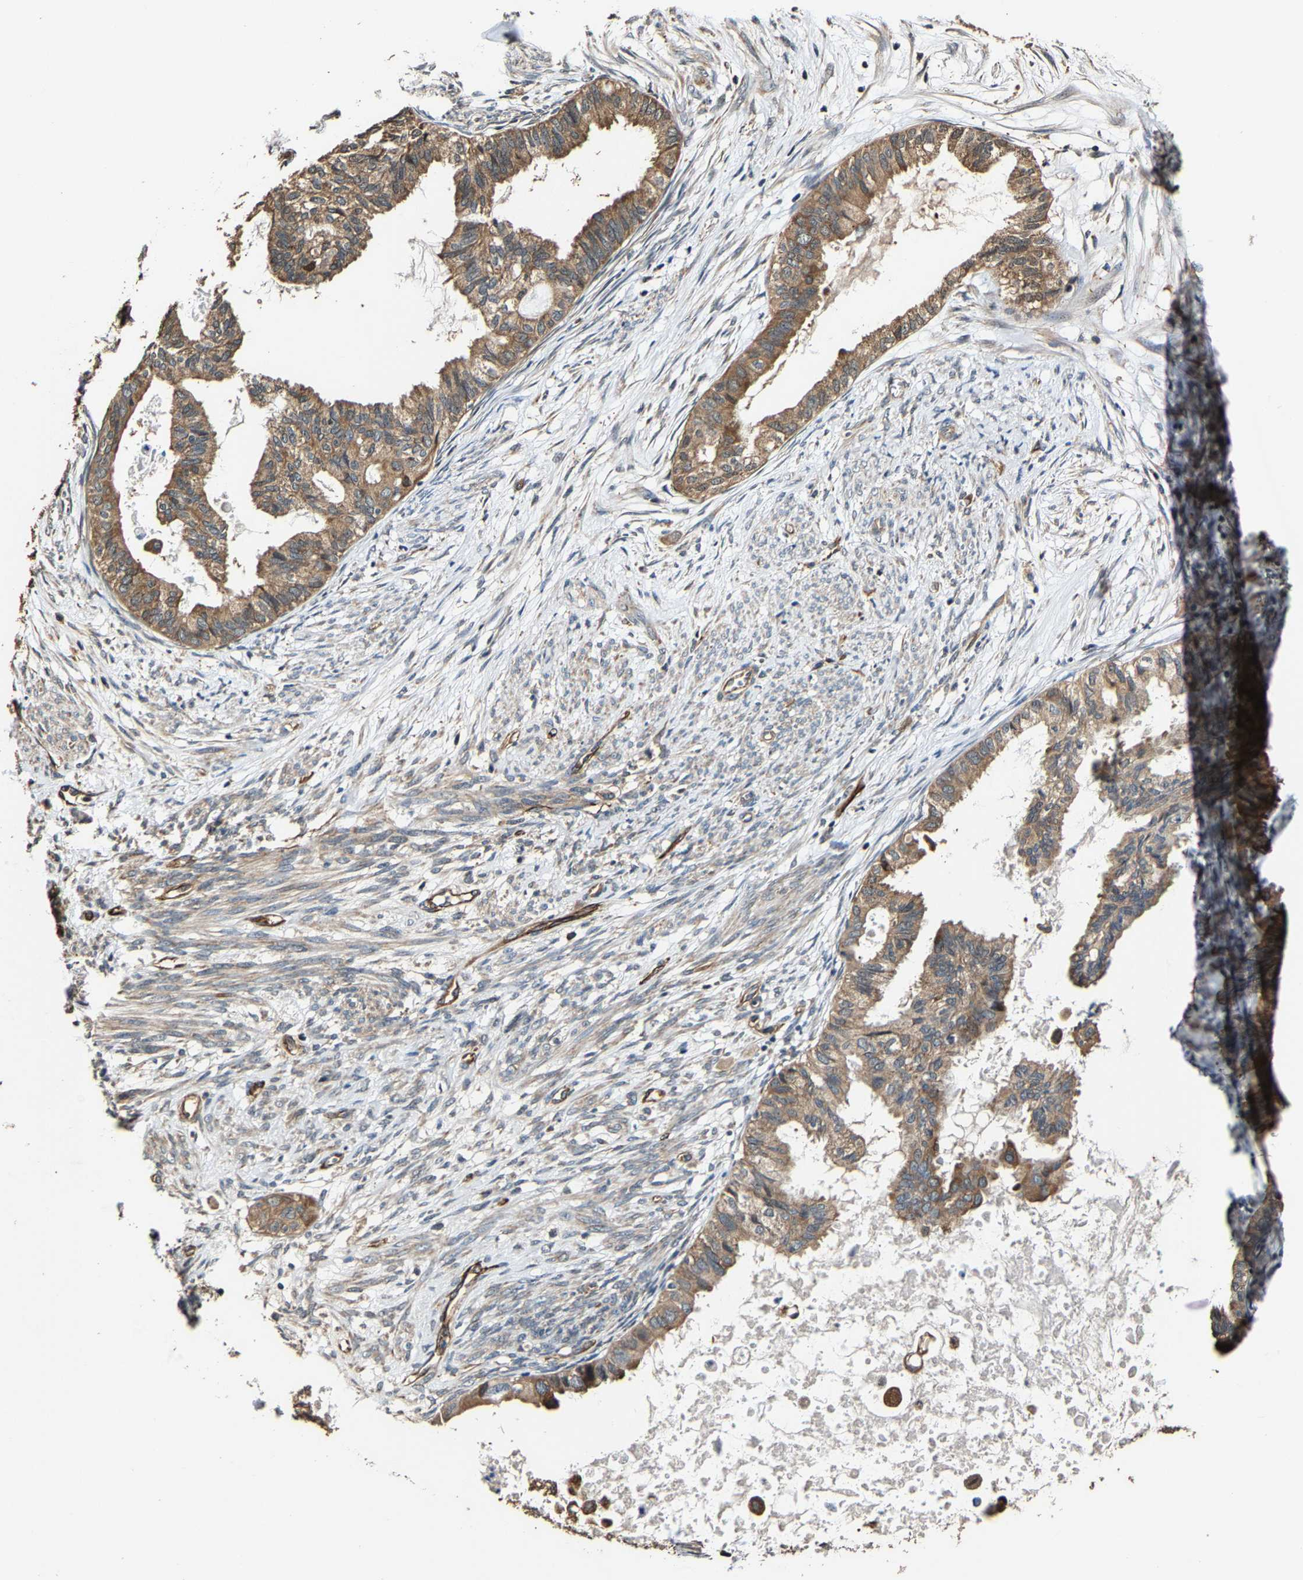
{"staining": {"intensity": "moderate", "quantity": ">75%", "location": "cytoplasmic/membranous"}, "tissue": "cervical cancer", "cell_type": "Tumor cells", "image_type": "cancer", "snomed": [{"axis": "morphology", "description": "Normal tissue, NOS"}, {"axis": "morphology", "description": "Adenocarcinoma, NOS"}, {"axis": "topography", "description": "Cervix"}, {"axis": "topography", "description": "Endometrium"}], "caption": "Protein staining of adenocarcinoma (cervical) tissue displays moderate cytoplasmic/membranous staining in about >75% of tumor cells.", "gene": "GFRA3", "patient": {"sex": "female", "age": 86}}